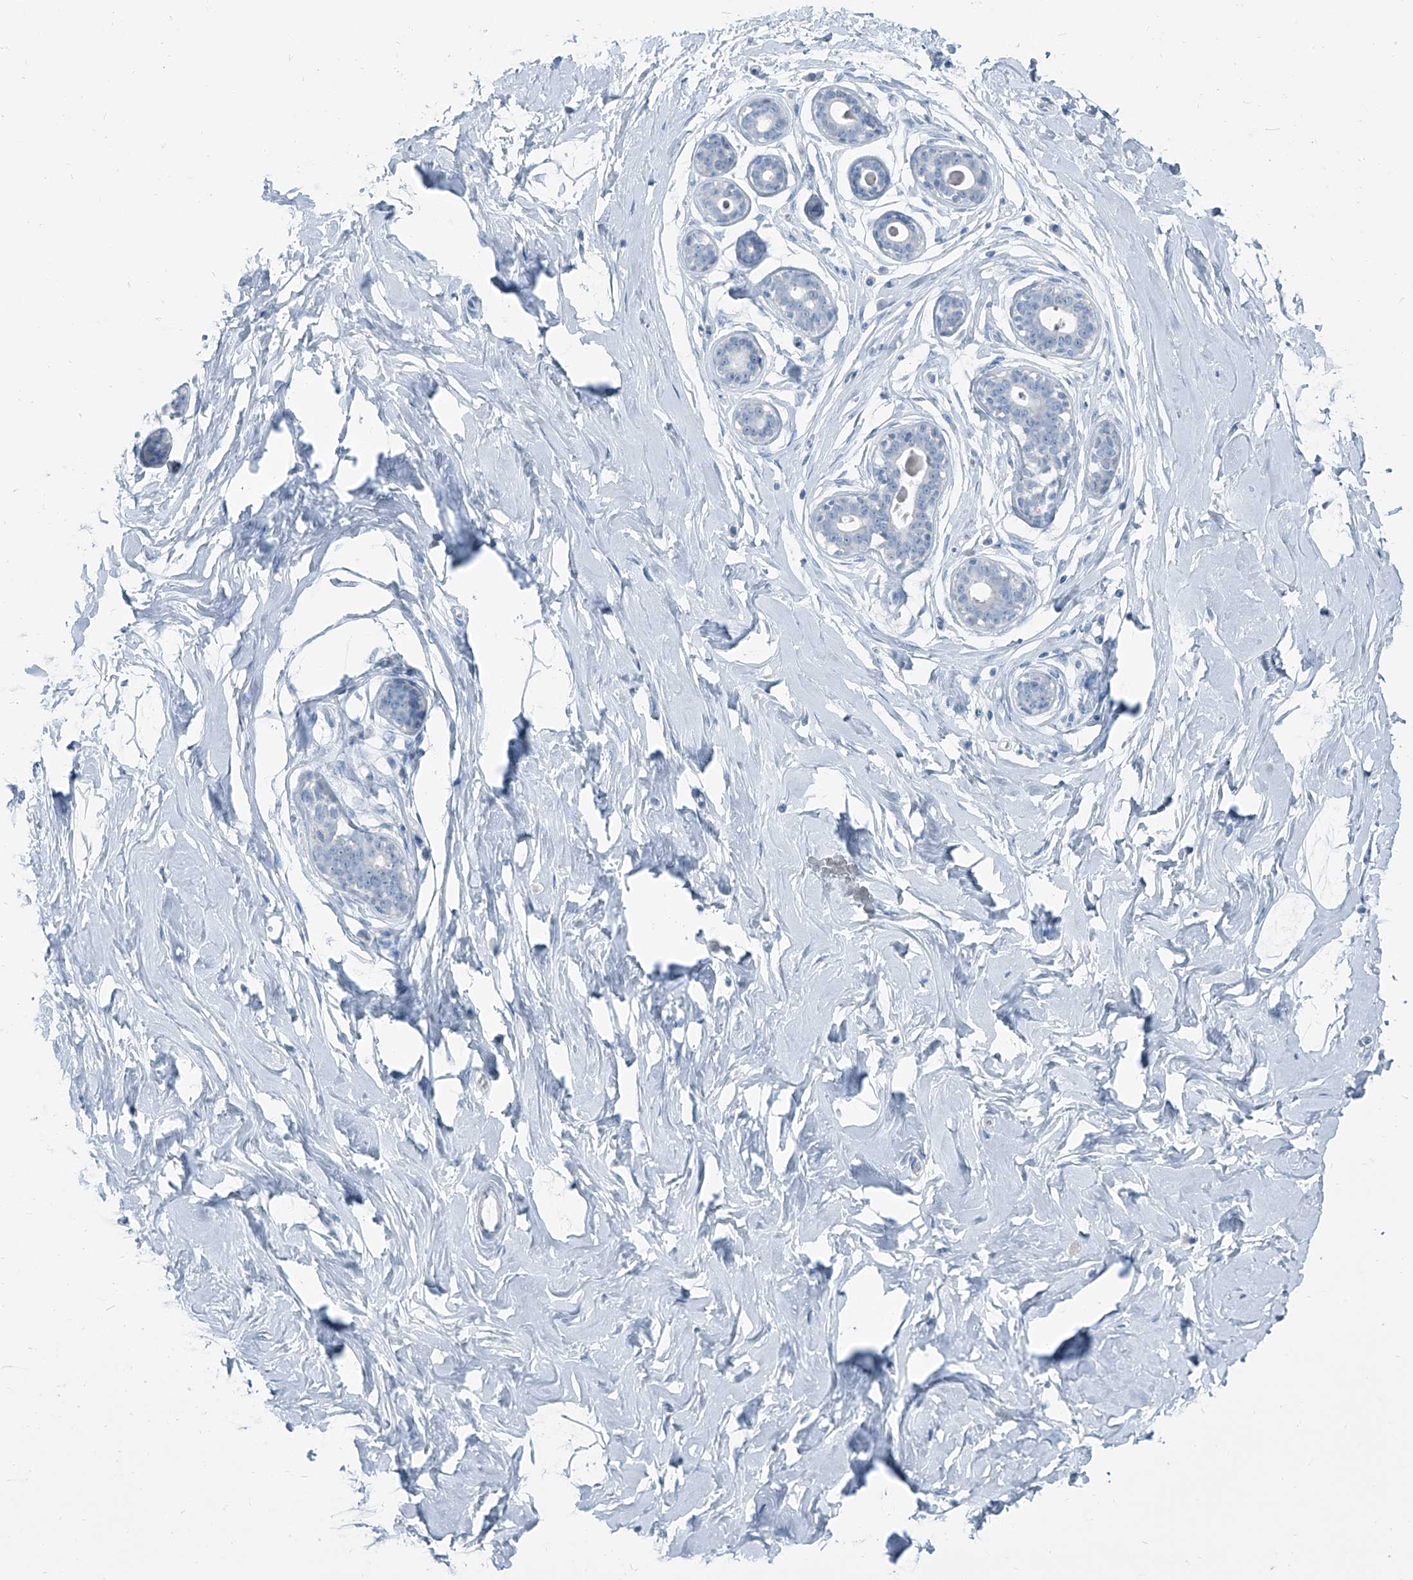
{"staining": {"intensity": "negative", "quantity": "none", "location": "none"}, "tissue": "breast", "cell_type": "Adipocytes", "image_type": "normal", "snomed": [{"axis": "morphology", "description": "Normal tissue, NOS"}, {"axis": "morphology", "description": "Adenoma, NOS"}, {"axis": "topography", "description": "Breast"}], "caption": "DAB (3,3'-diaminobenzidine) immunohistochemical staining of normal human breast exhibits no significant positivity in adipocytes. (DAB IHC, high magnification).", "gene": "RGN", "patient": {"sex": "female", "age": 23}}